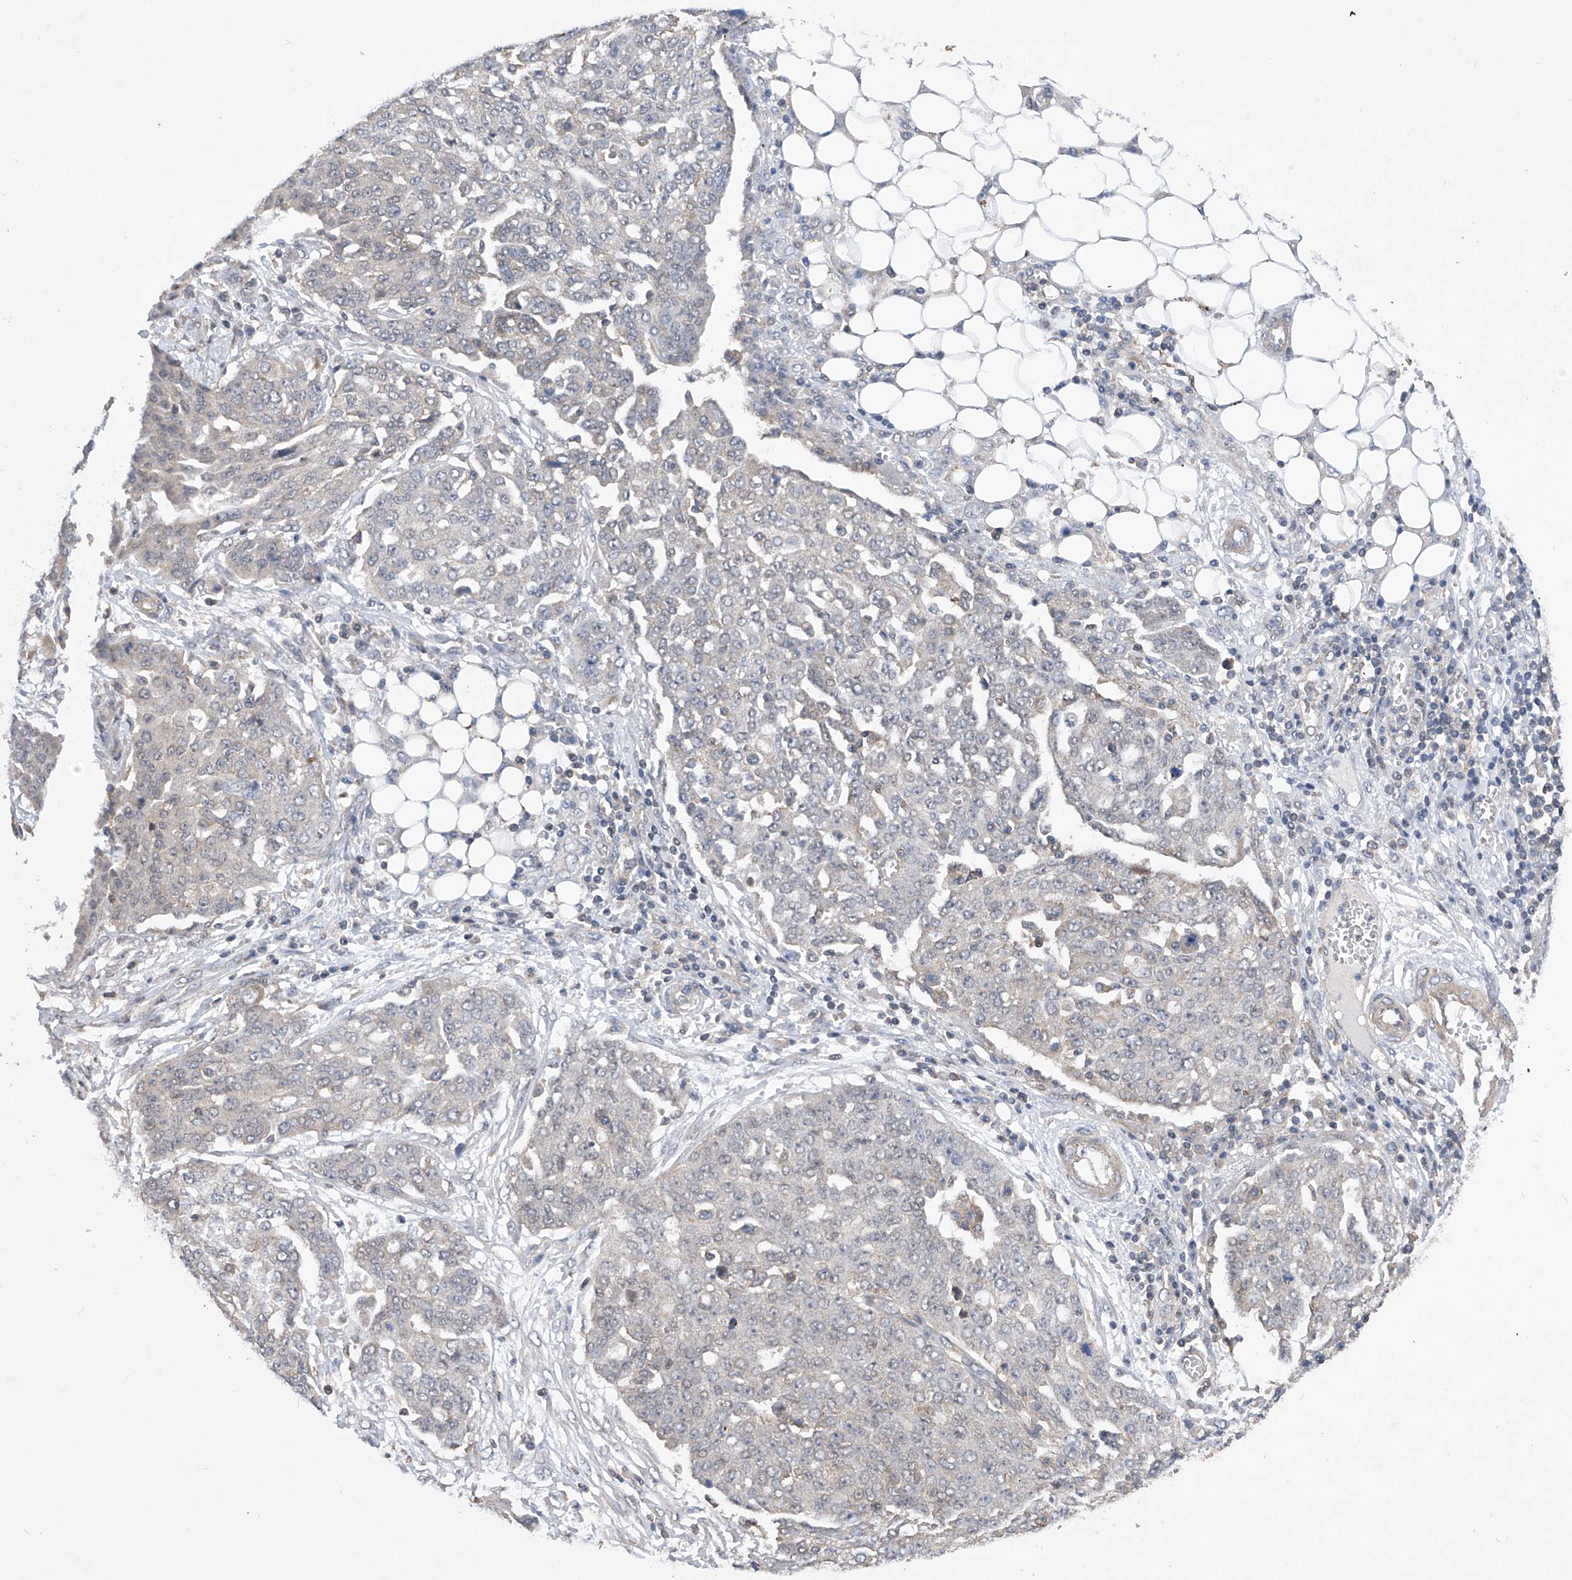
{"staining": {"intensity": "negative", "quantity": "none", "location": "none"}, "tissue": "ovarian cancer", "cell_type": "Tumor cells", "image_type": "cancer", "snomed": [{"axis": "morphology", "description": "Cystadenocarcinoma, serous, NOS"}, {"axis": "topography", "description": "Soft tissue"}, {"axis": "topography", "description": "Ovary"}], "caption": "High power microscopy histopathology image of an immunohistochemistry image of ovarian cancer, revealing no significant staining in tumor cells. (DAB immunohistochemistry visualized using brightfield microscopy, high magnification).", "gene": "KIFC2", "patient": {"sex": "female", "age": 57}}